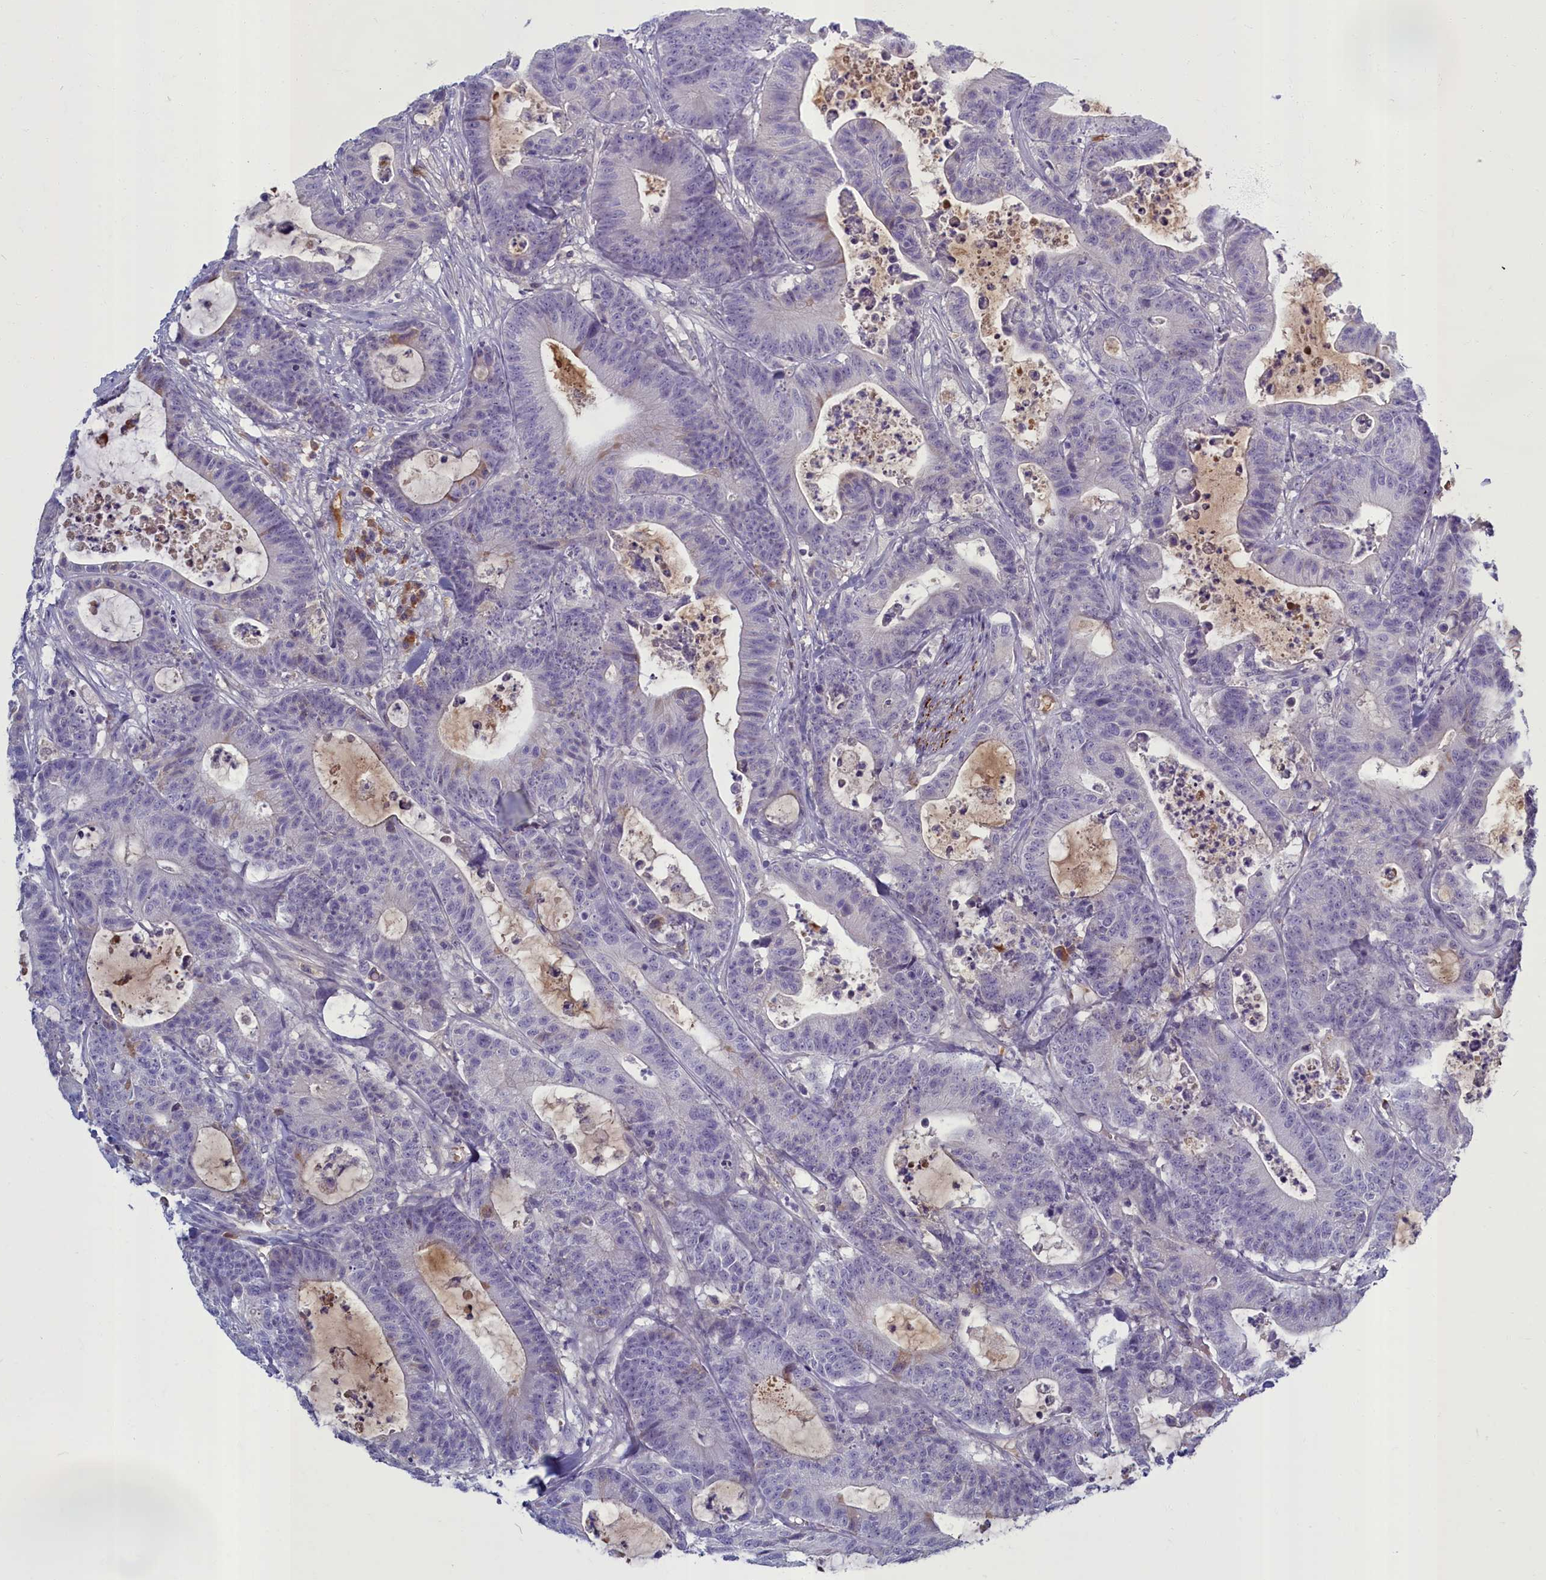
{"staining": {"intensity": "negative", "quantity": "none", "location": "none"}, "tissue": "colorectal cancer", "cell_type": "Tumor cells", "image_type": "cancer", "snomed": [{"axis": "morphology", "description": "Adenocarcinoma, NOS"}, {"axis": "topography", "description": "Colon"}], "caption": "The image displays no significant staining in tumor cells of colorectal cancer. Nuclei are stained in blue.", "gene": "SV2C", "patient": {"sex": "female", "age": 84}}